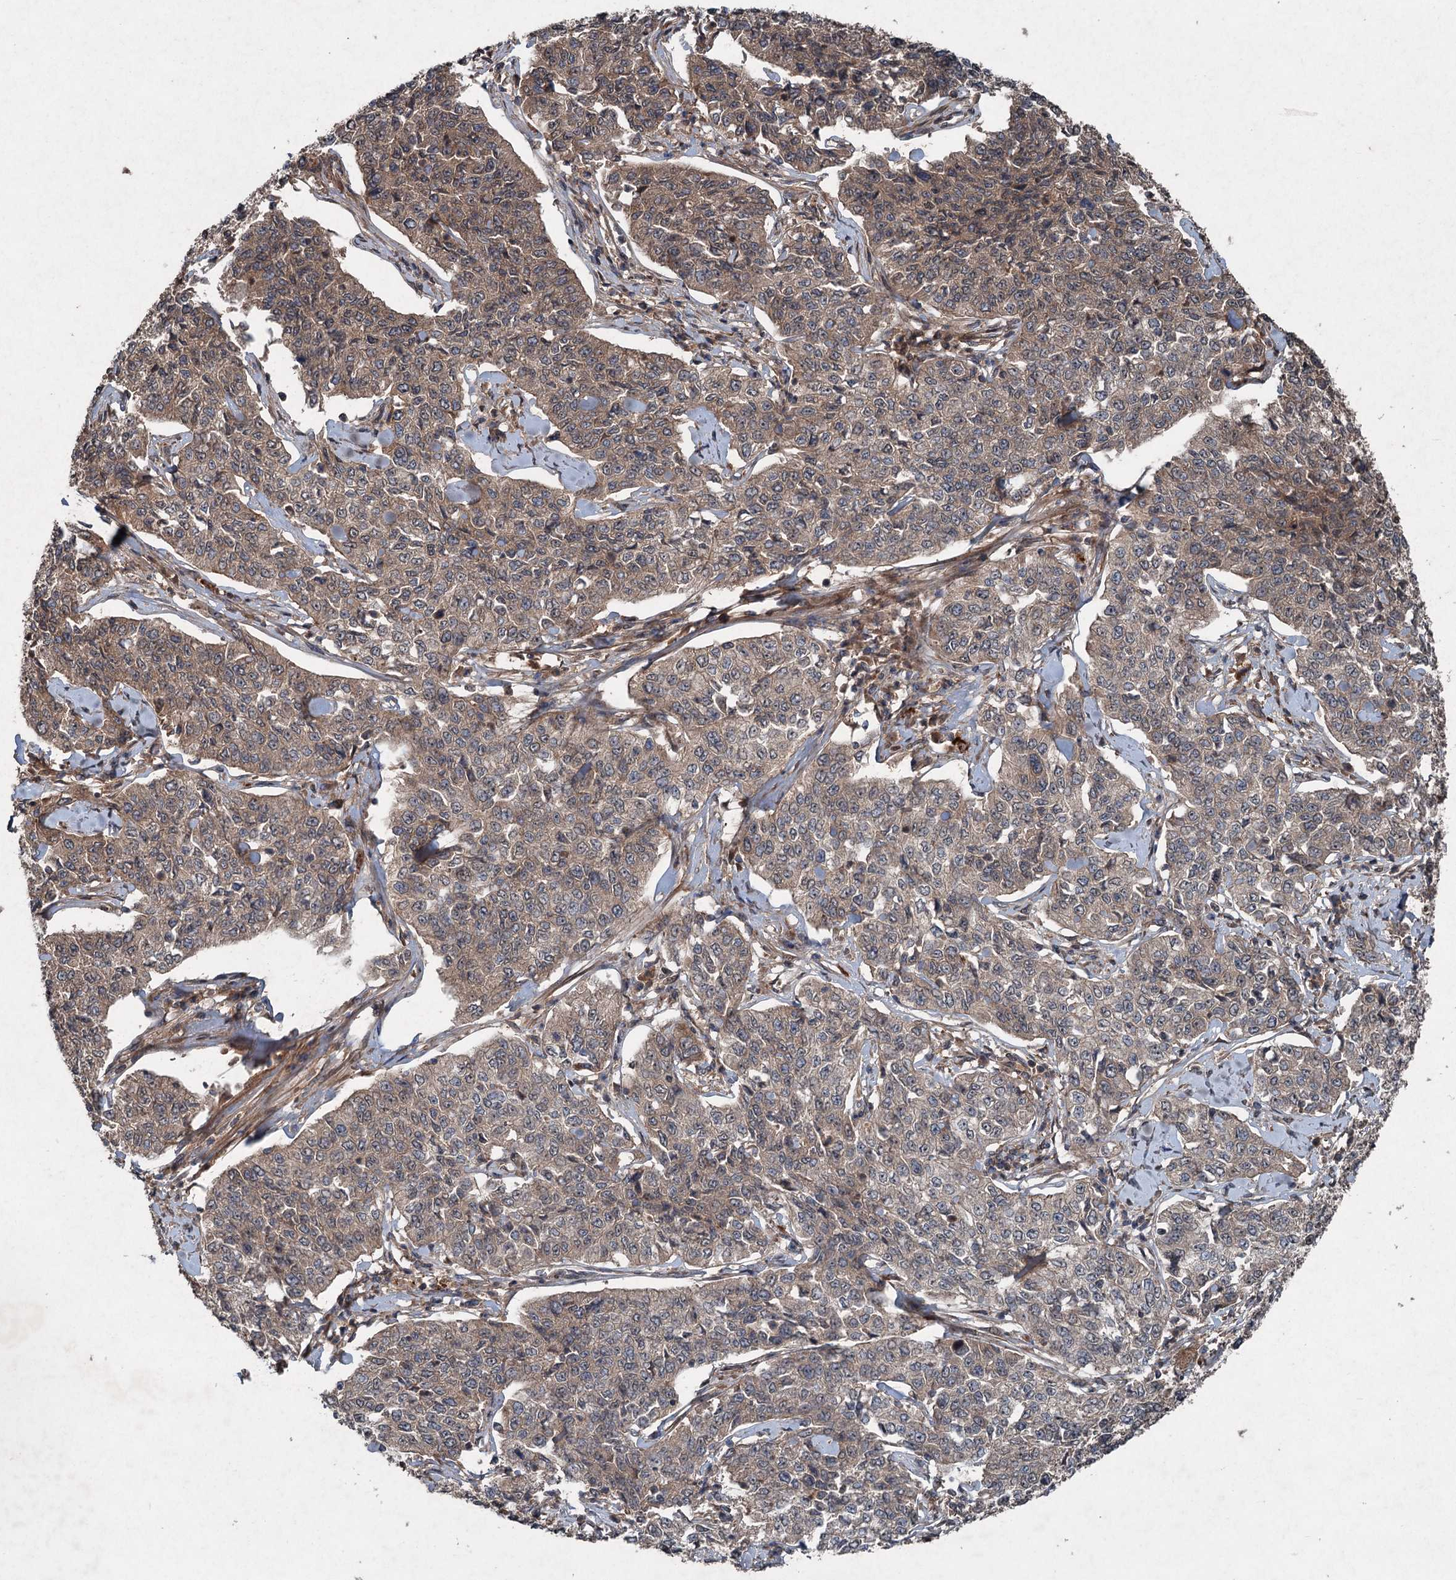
{"staining": {"intensity": "weak", "quantity": ">75%", "location": "cytoplasmic/membranous"}, "tissue": "cervical cancer", "cell_type": "Tumor cells", "image_type": "cancer", "snomed": [{"axis": "morphology", "description": "Squamous cell carcinoma, NOS"}, {"axis": "topography", "description": "Cervix"}], "caption": "Protein expression analysis of human squamous cell carcinoma (cervical) reveals weak cytoplasmic/membranous expression in about >75% of tumor cells.", "gene": "ALAS1", "patient": {"sex": "female", "age": 35}}